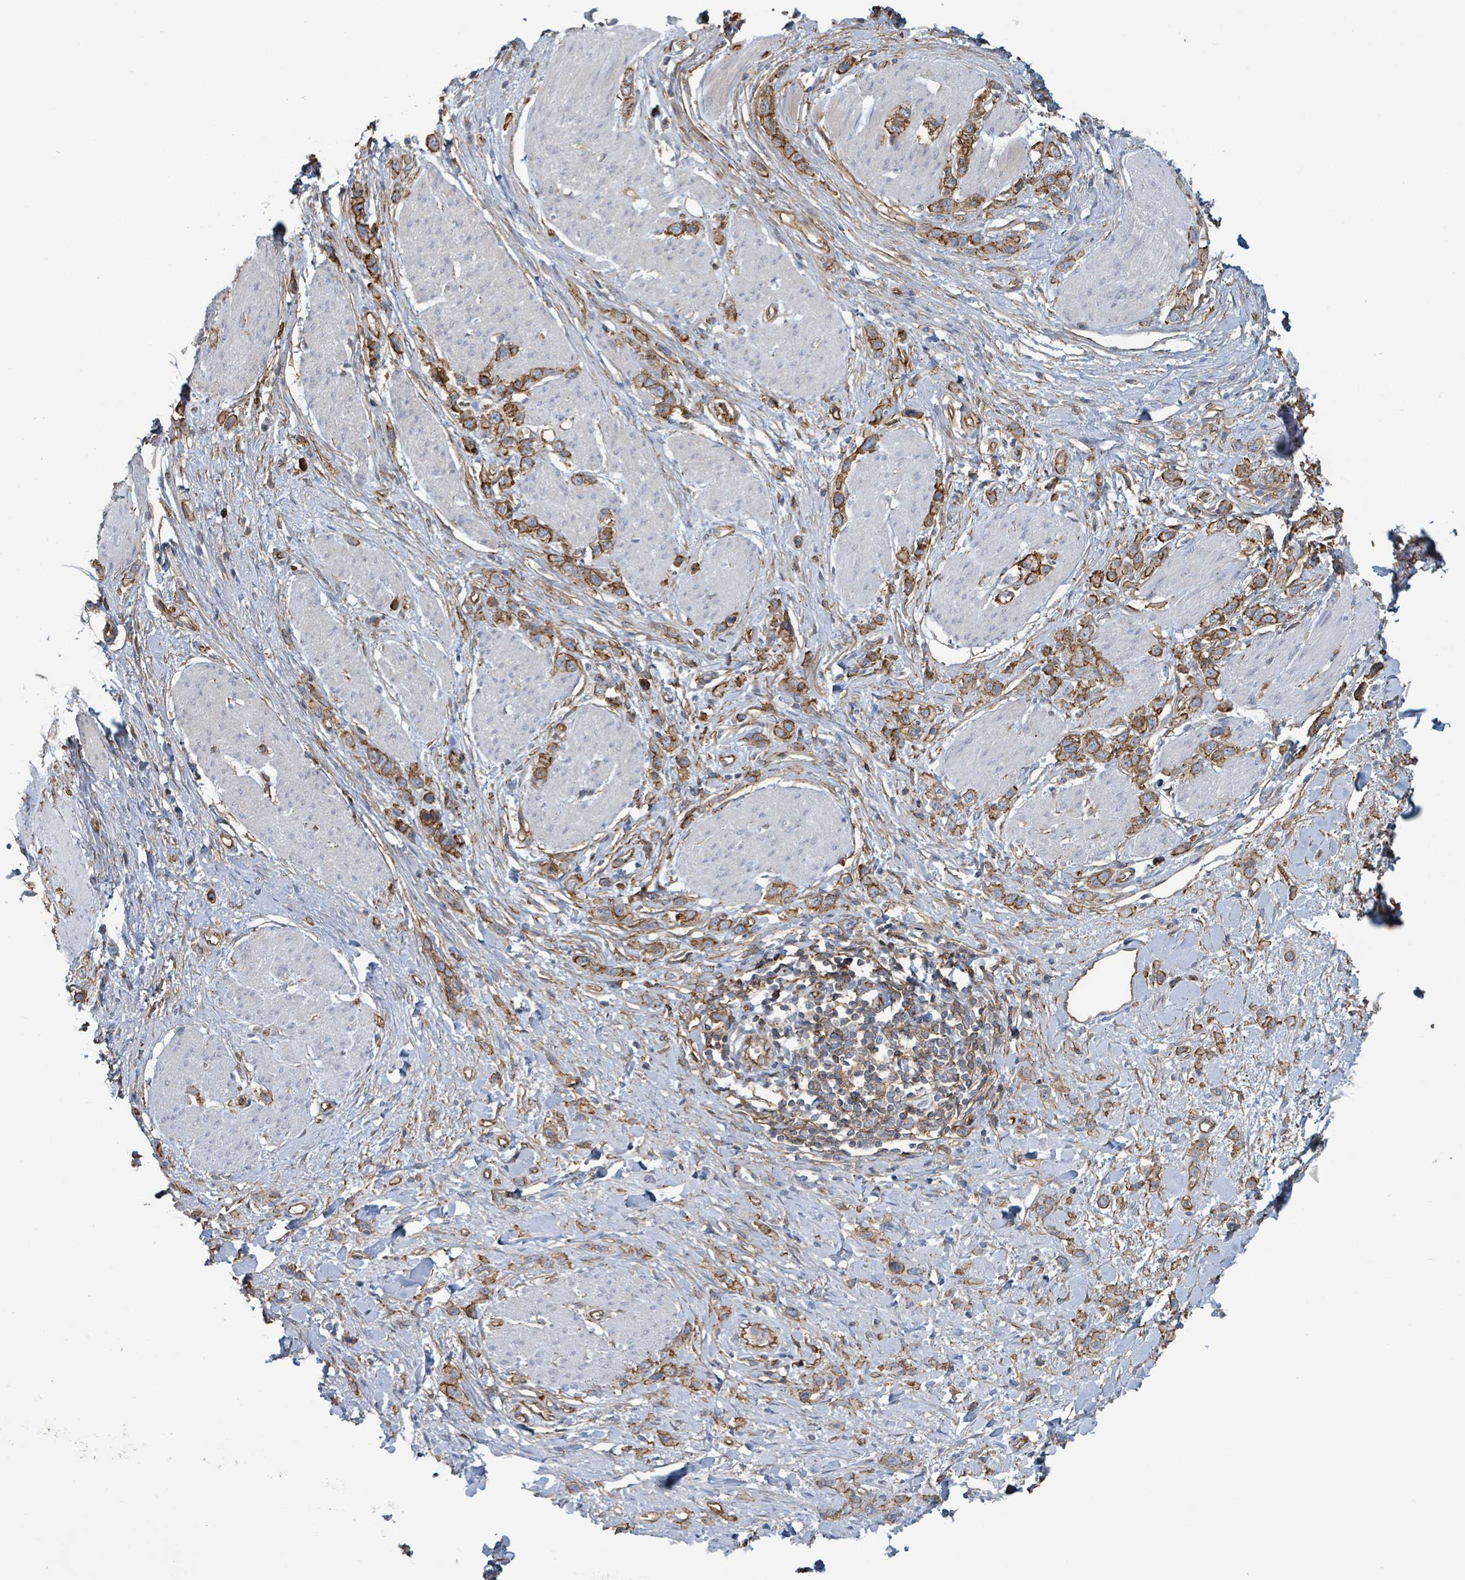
{"staining": {"intensity": "strong", "quantity": ">75%", "location": "cytoplasmic/membranous"}, "tissue": "stomach cancer", "cell_type": "Tumor cells", "image_type": "cancer", "snomed": [{"axis": "morphology", "description": "Adenocarcinoma, NOS"}, {"axis": "topography", "description": "Stomach"}], "caption": "IHC of human stomach cancer exhibits high levels of strong cytoplasmic/membranous expression in about >75% of tumor cells.", "gene": "LDOC1", "patient": {"sex": "female", "age": 65}}